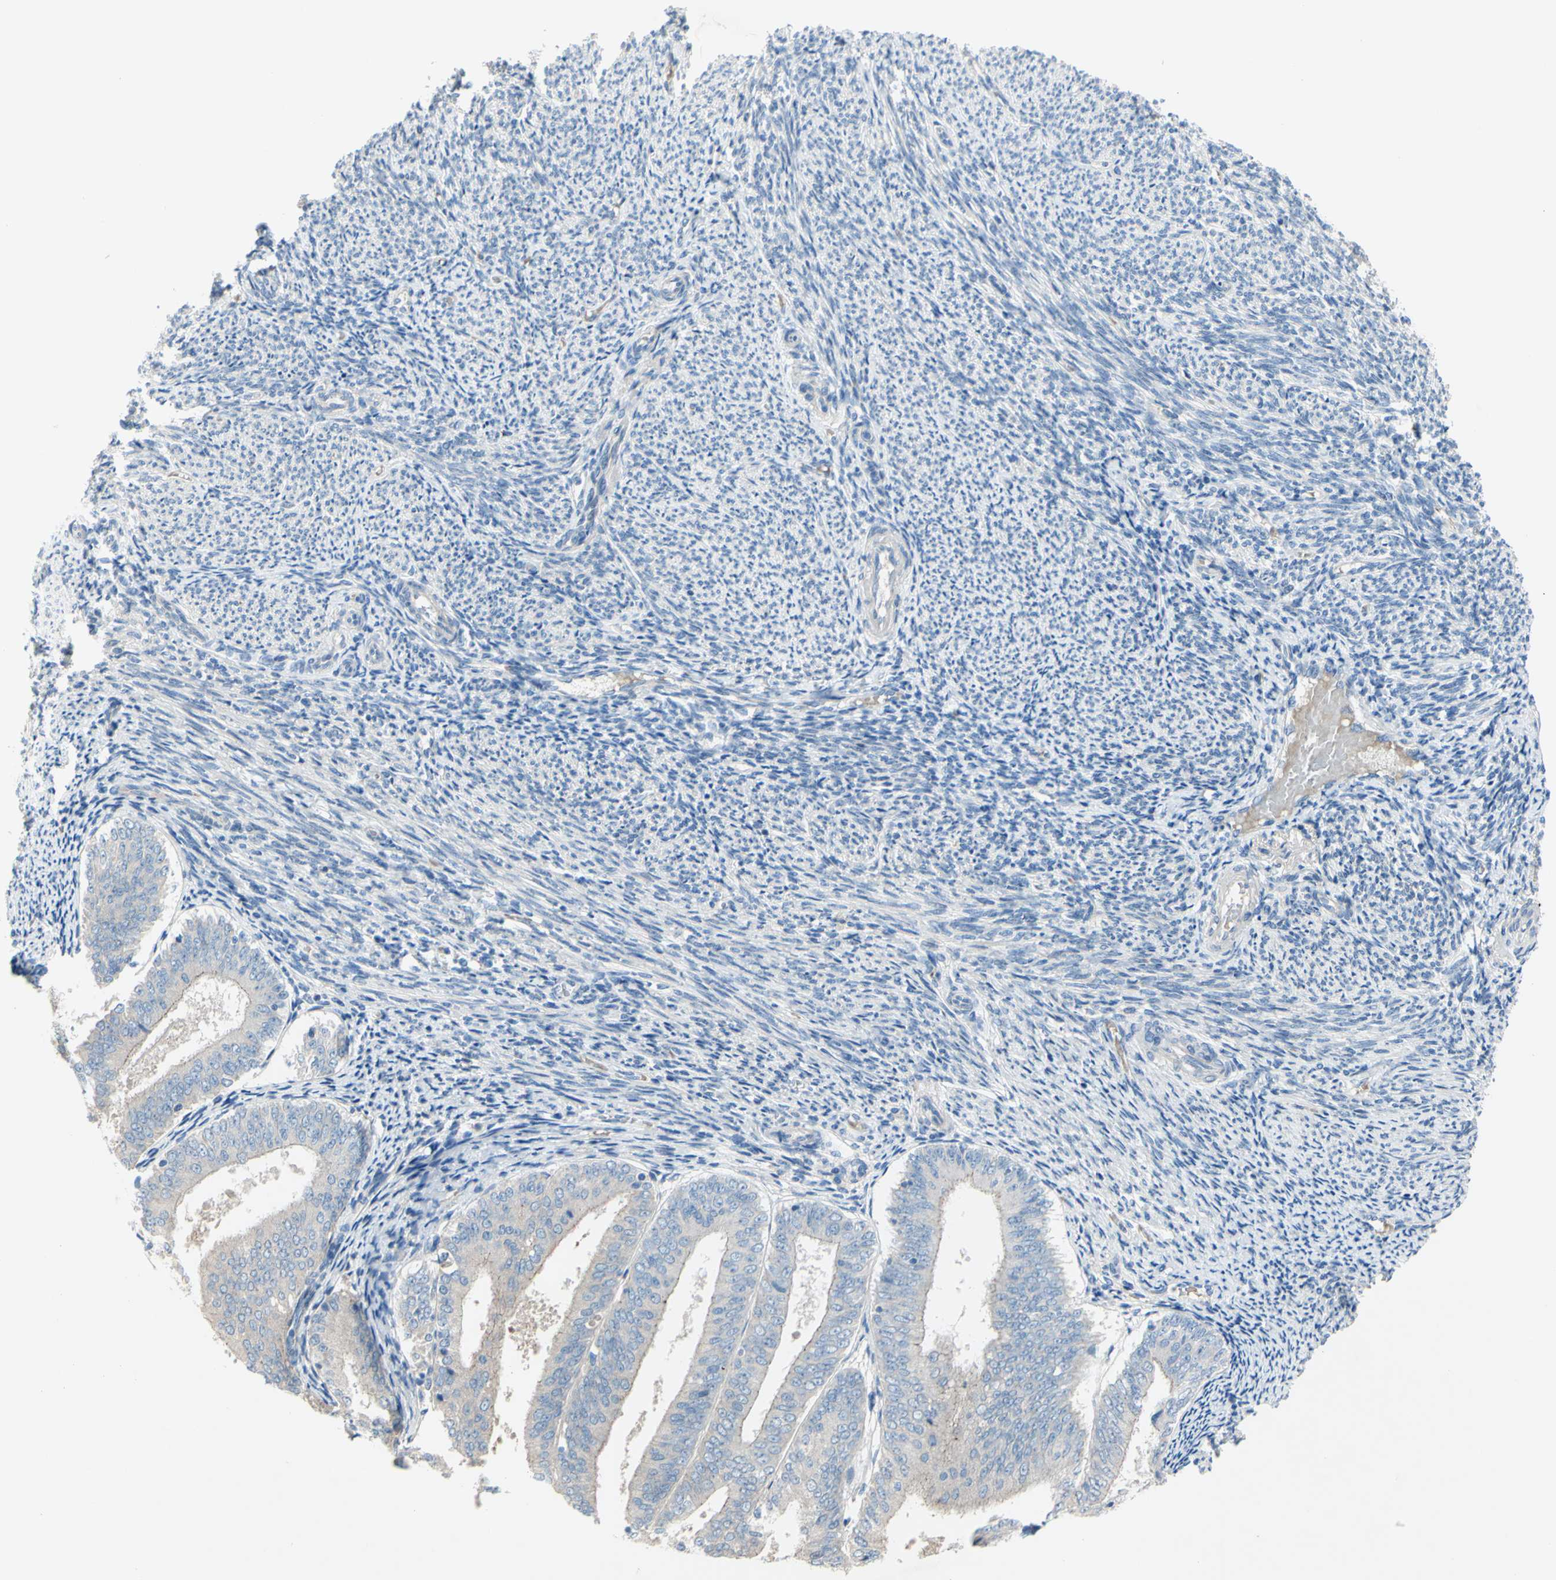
{"staining": {"intensity": "negative", "quantity": "none", "location": "none"}, "tissue": "endometrial cancer", "cell_type": "Tumor cells", "image_type": "cancer", "snomed": [{"axis": "morphology", "description": "Adenocarcinoma, NOS"}, {"axis": "topography", "description": "Endometrium"}], "caption": "This is an immunohistochemistry histopathology image of adenocarcinoma (endometrial). There is no expression in tumor cells.", "gene": "TMEM59L", "patient": {"sex": "female", "age": 63}}